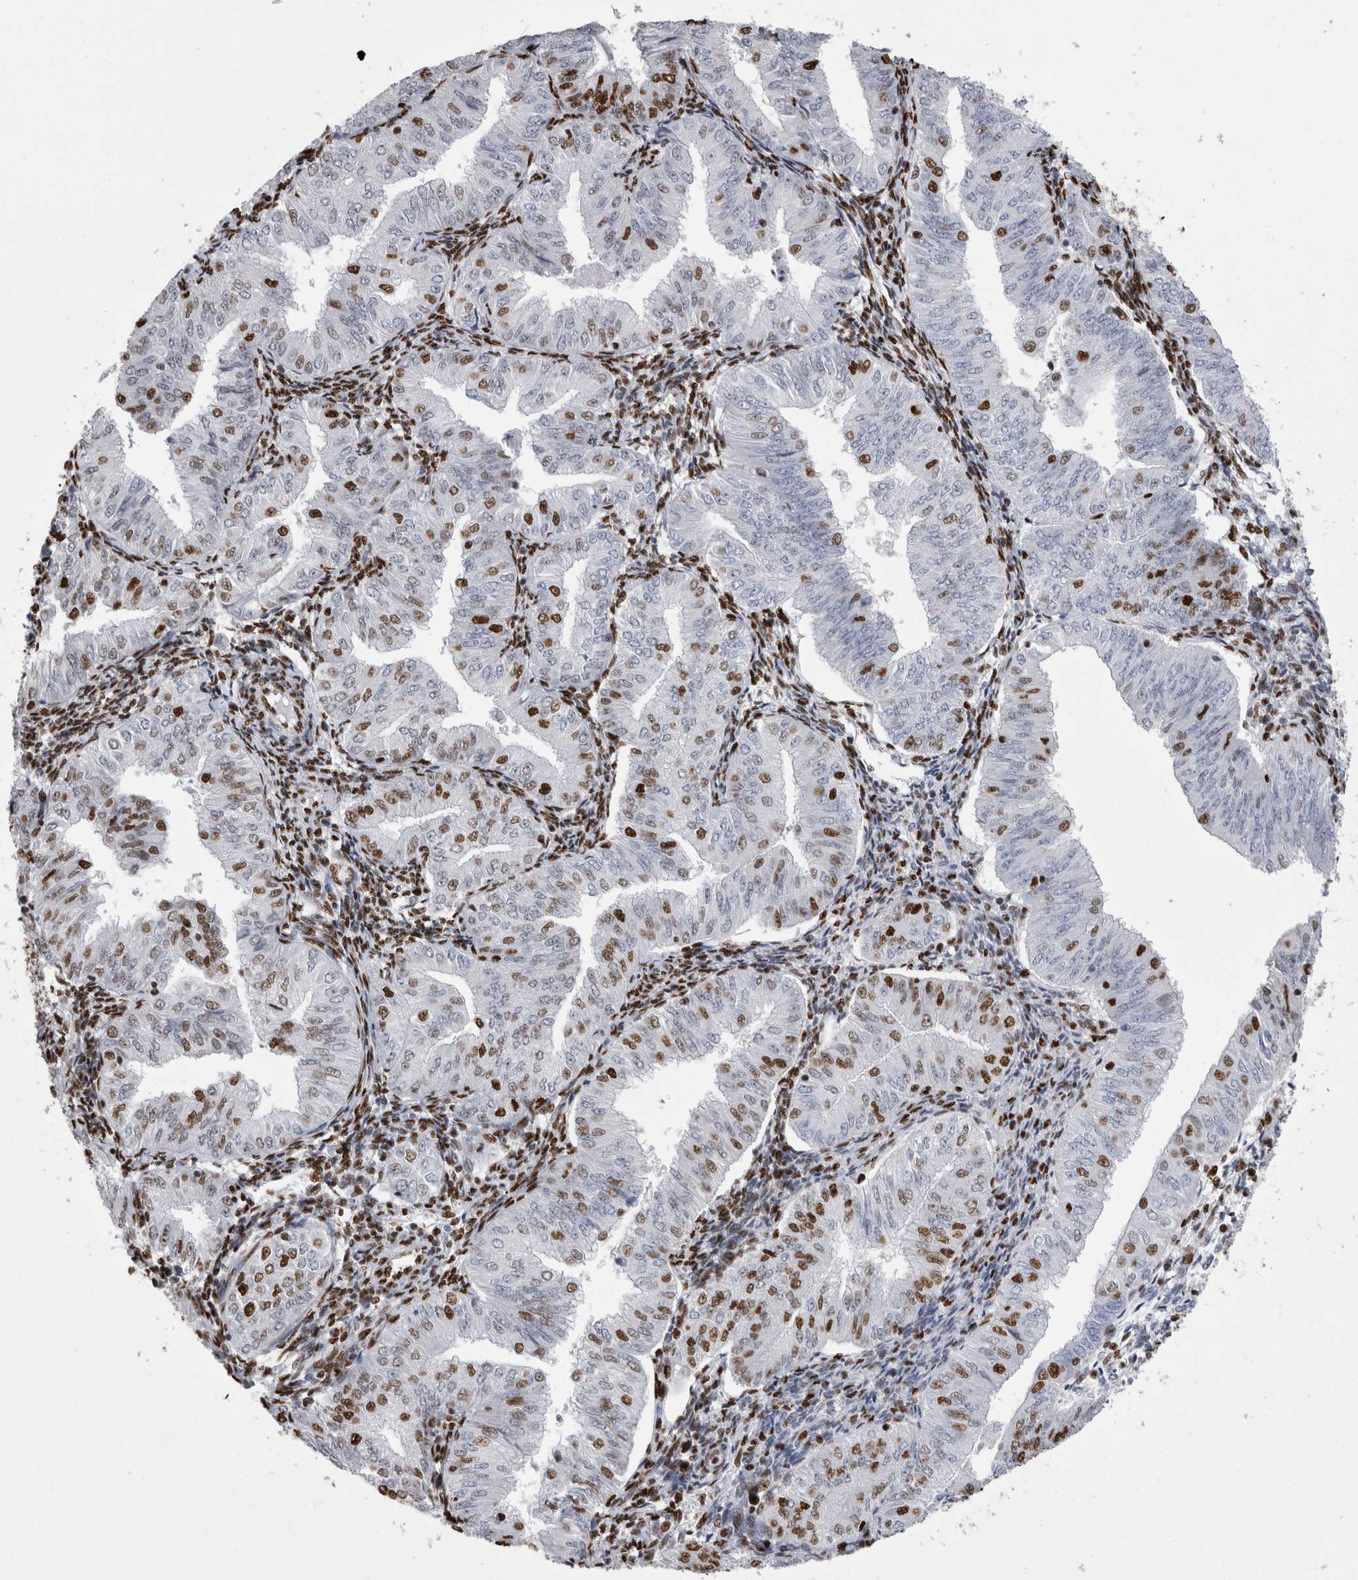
{"staining": {"intensity": "strong", "quantity": "25%-75%", "location": "nuclear"}, "tissue": "endometrial cancer", "cell_type": "Tumor cells", "image_type": "cancer", "snomed": [{"axis": "morphology", "description": "Normal tissue, NOS"}, {"axis": "morphology", "description": "Adenocarcinoma, NOS"}, {"axis": "topography", "description": "Endometrium"}], "caption": "Protein staining displays strong nuclear positivity in approximately 25%-75% of tumor cells in adenocarcinoma (endometrial). The staining was performed using DAB (3,3'-diaminobenzidine), with brown indicating positive protein expression. Nuclei are stained blue with hematoxylin.", "gene": "ALPK3", "patient": {"sex": "female", "age": 53}}